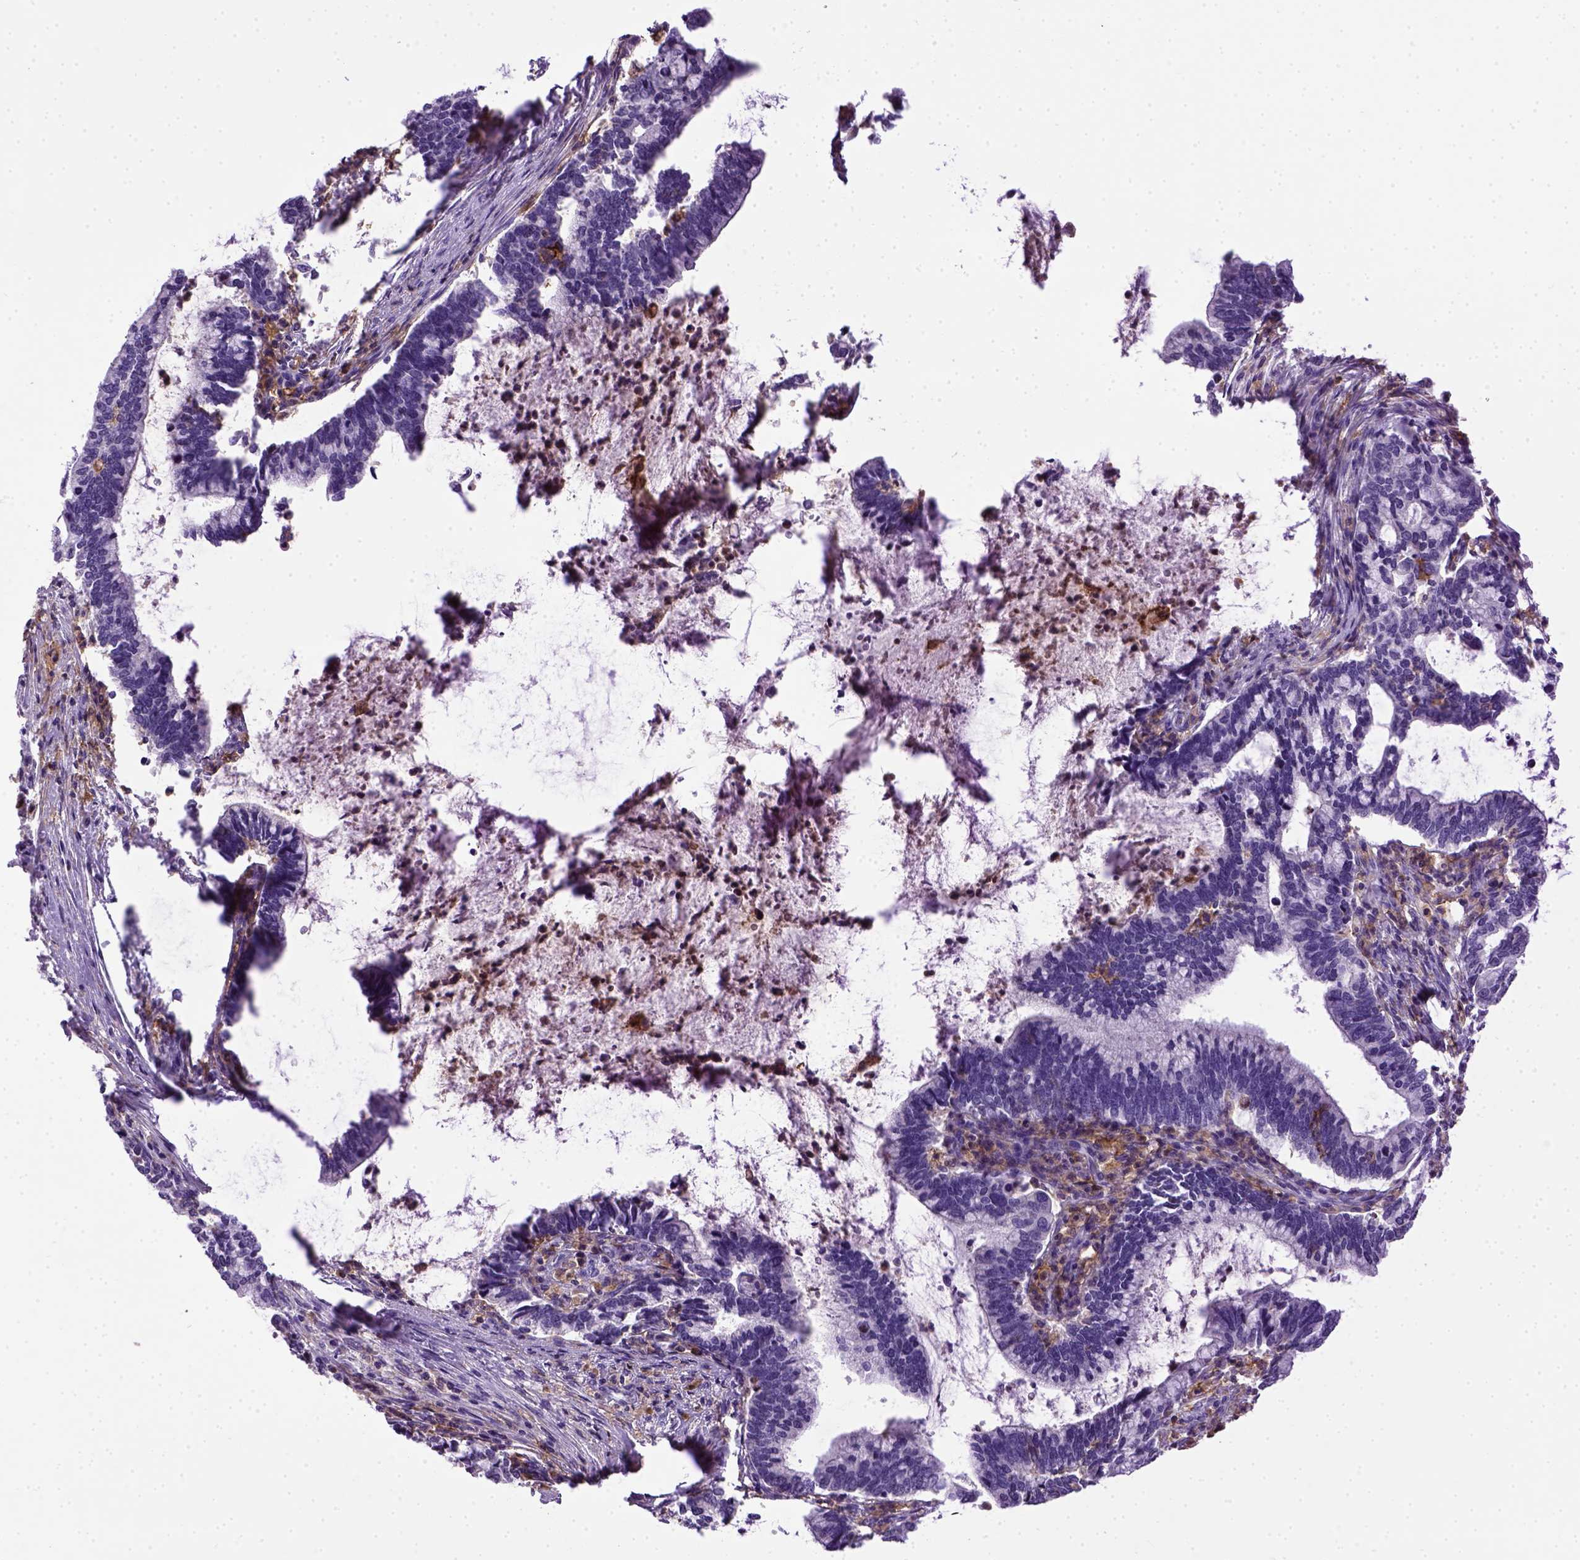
{"staining": {"intensity": "negative", "quantity": "none", "location": "none"}, "tissue": "cervical cancer", "cell_type": "Tumor cells", "image_type": "cancer", "snomed": [{"axis": "morphology", "description": "Adenocarcinoma, NOS"}, {"axis": "topography", "description": "Cervix"}], "caption": "Tumor cells show no significant positivity in adenocarcinoma (cervical).", "gene": "ITGAX", "patient": {"sex": "female", "age": 42}}